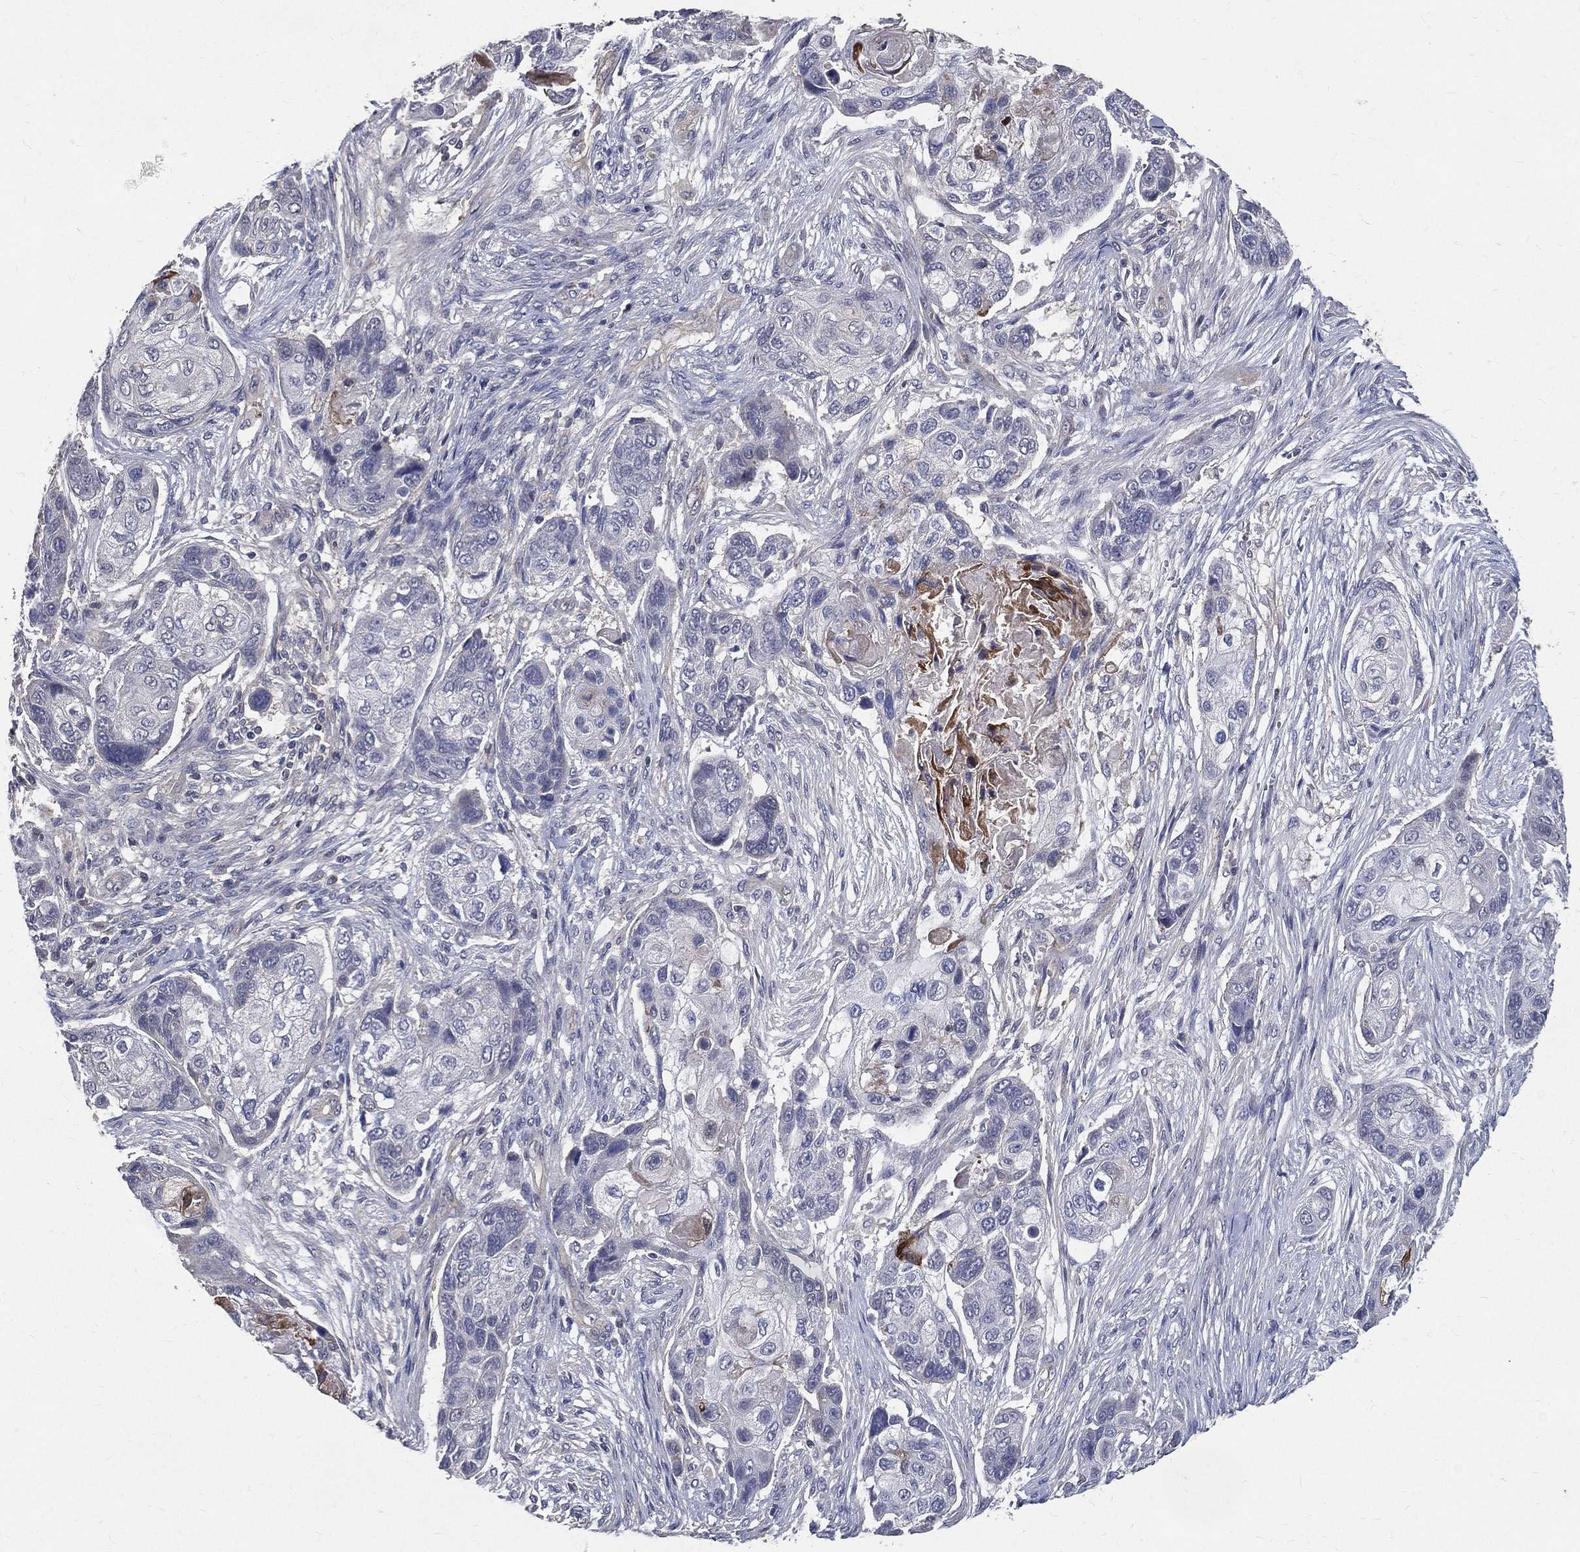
{"staining": {"intensity": "negative", "quantity": "none", "location": "none"}, "tissue": "lung cancer", "cell_type": "Tumor cells", "image_type": "cancer", "snomed": [{"axis": "morphology", "description": "Squamous cell carcinoma, NOS"}, {"axis": "topography", "description": "Lung"}], "caption": "Lung cancer (squamous cell carcinoma) was stained to show a protein in brown. There is no significant expression in tumor cells.", "gene": "SERPINB2", "patient": {"sex": "male", "age": 69}}